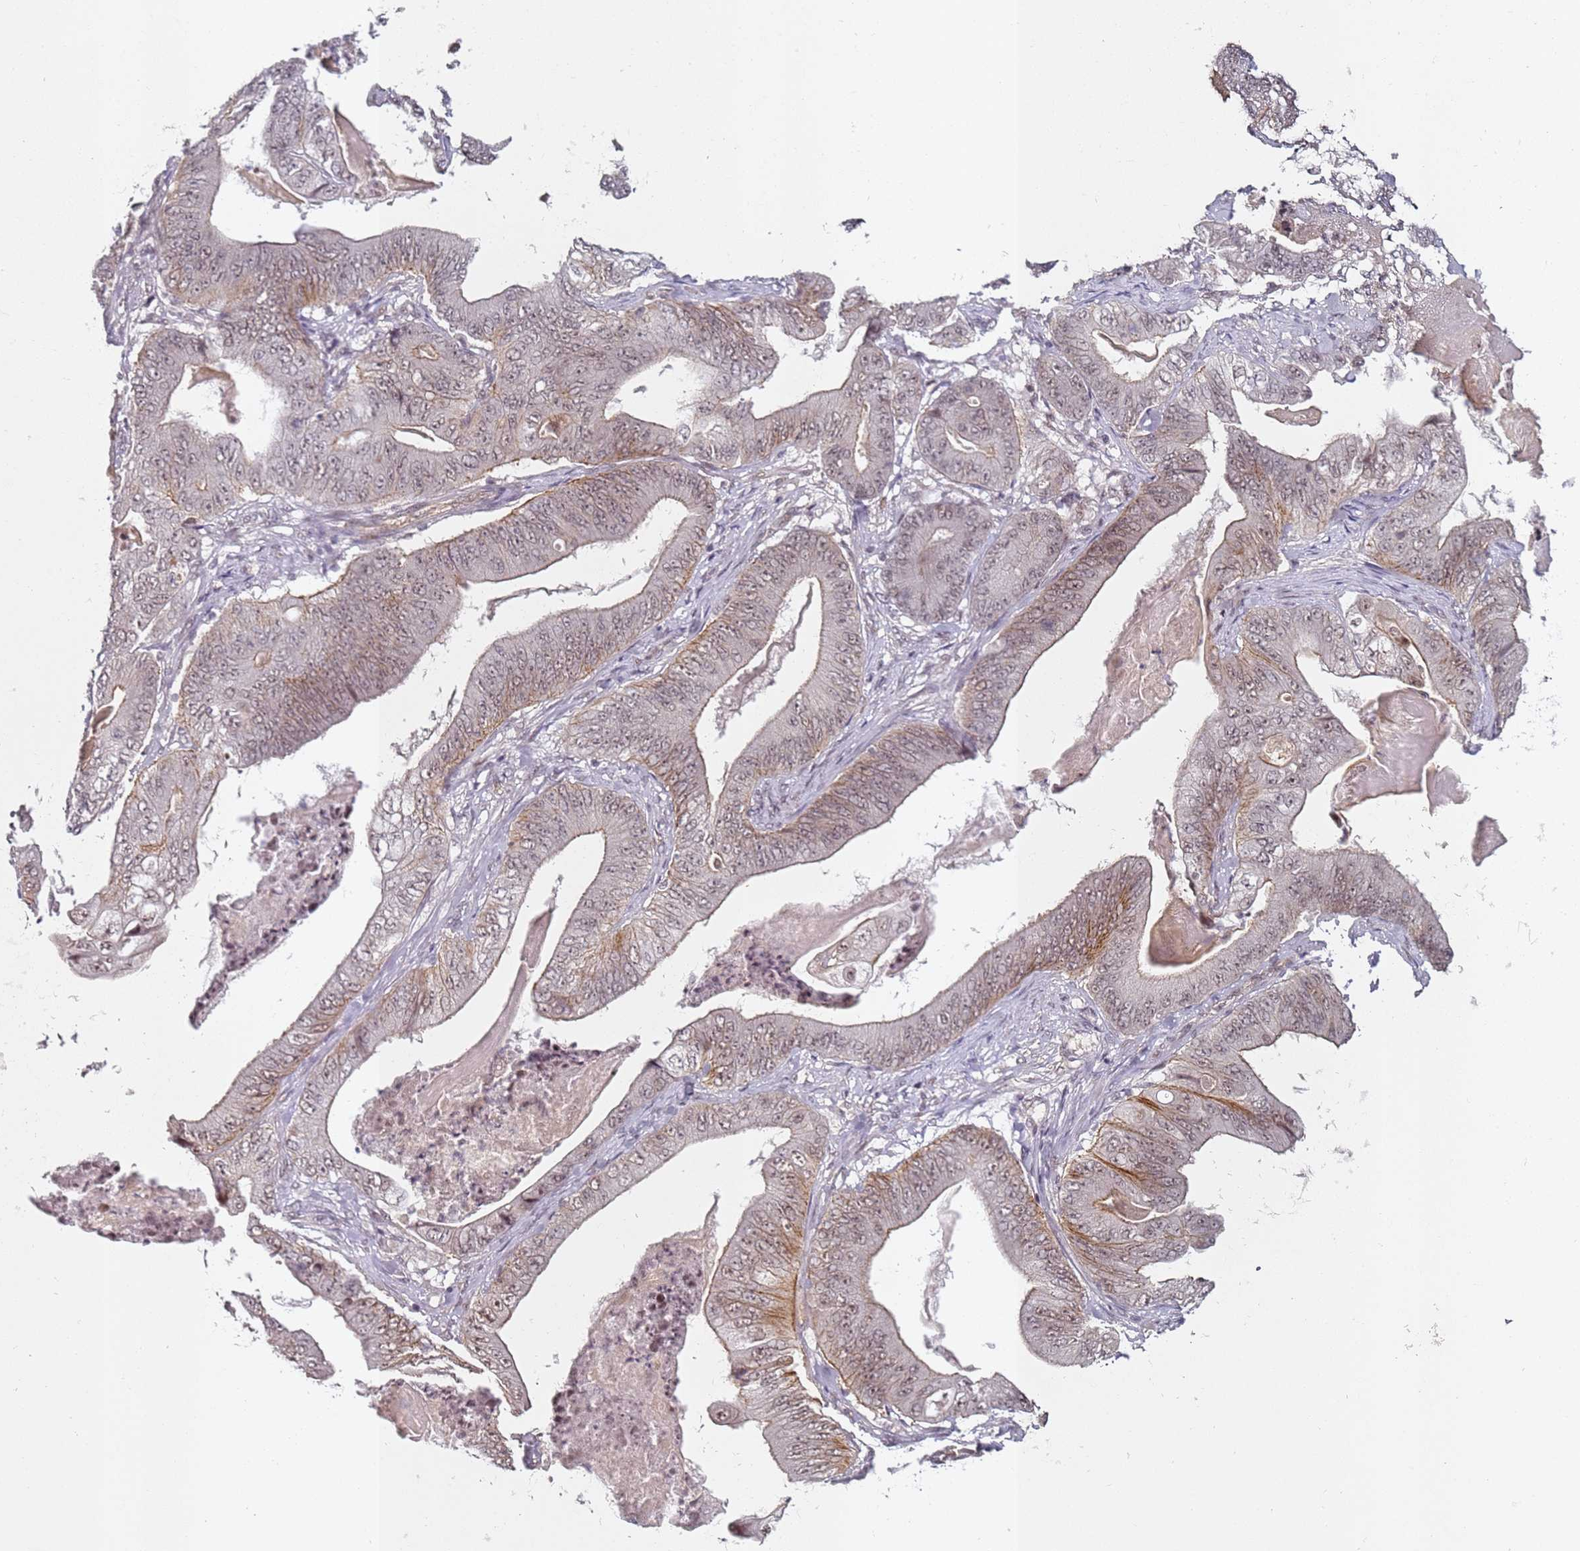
{"staining": {"intensity": "moderate", "quantity": ">75%", "location": "cytoplasmic/membranous,nuclear"}, "tissue": "stomach cancer", "cell_type": "Tumor cells", "image_type": "cancer", "snomed": [{"axis": "morphology", "description": "Adenocarcinoma, NOS"}, {"axis": "topography", "description": "Stomach"}], "caption": "Protein expression analysis of human stomach cancer (adenocarcinoma) reveals moderate cytoplasmic/membranous and nuclear staining in approximately >75% of tumor cells. (Brightfield microscopy of DAB IHC at high magnification).", "gene": "ATF6B", "patient": {"sex": "female", "age": 73}}